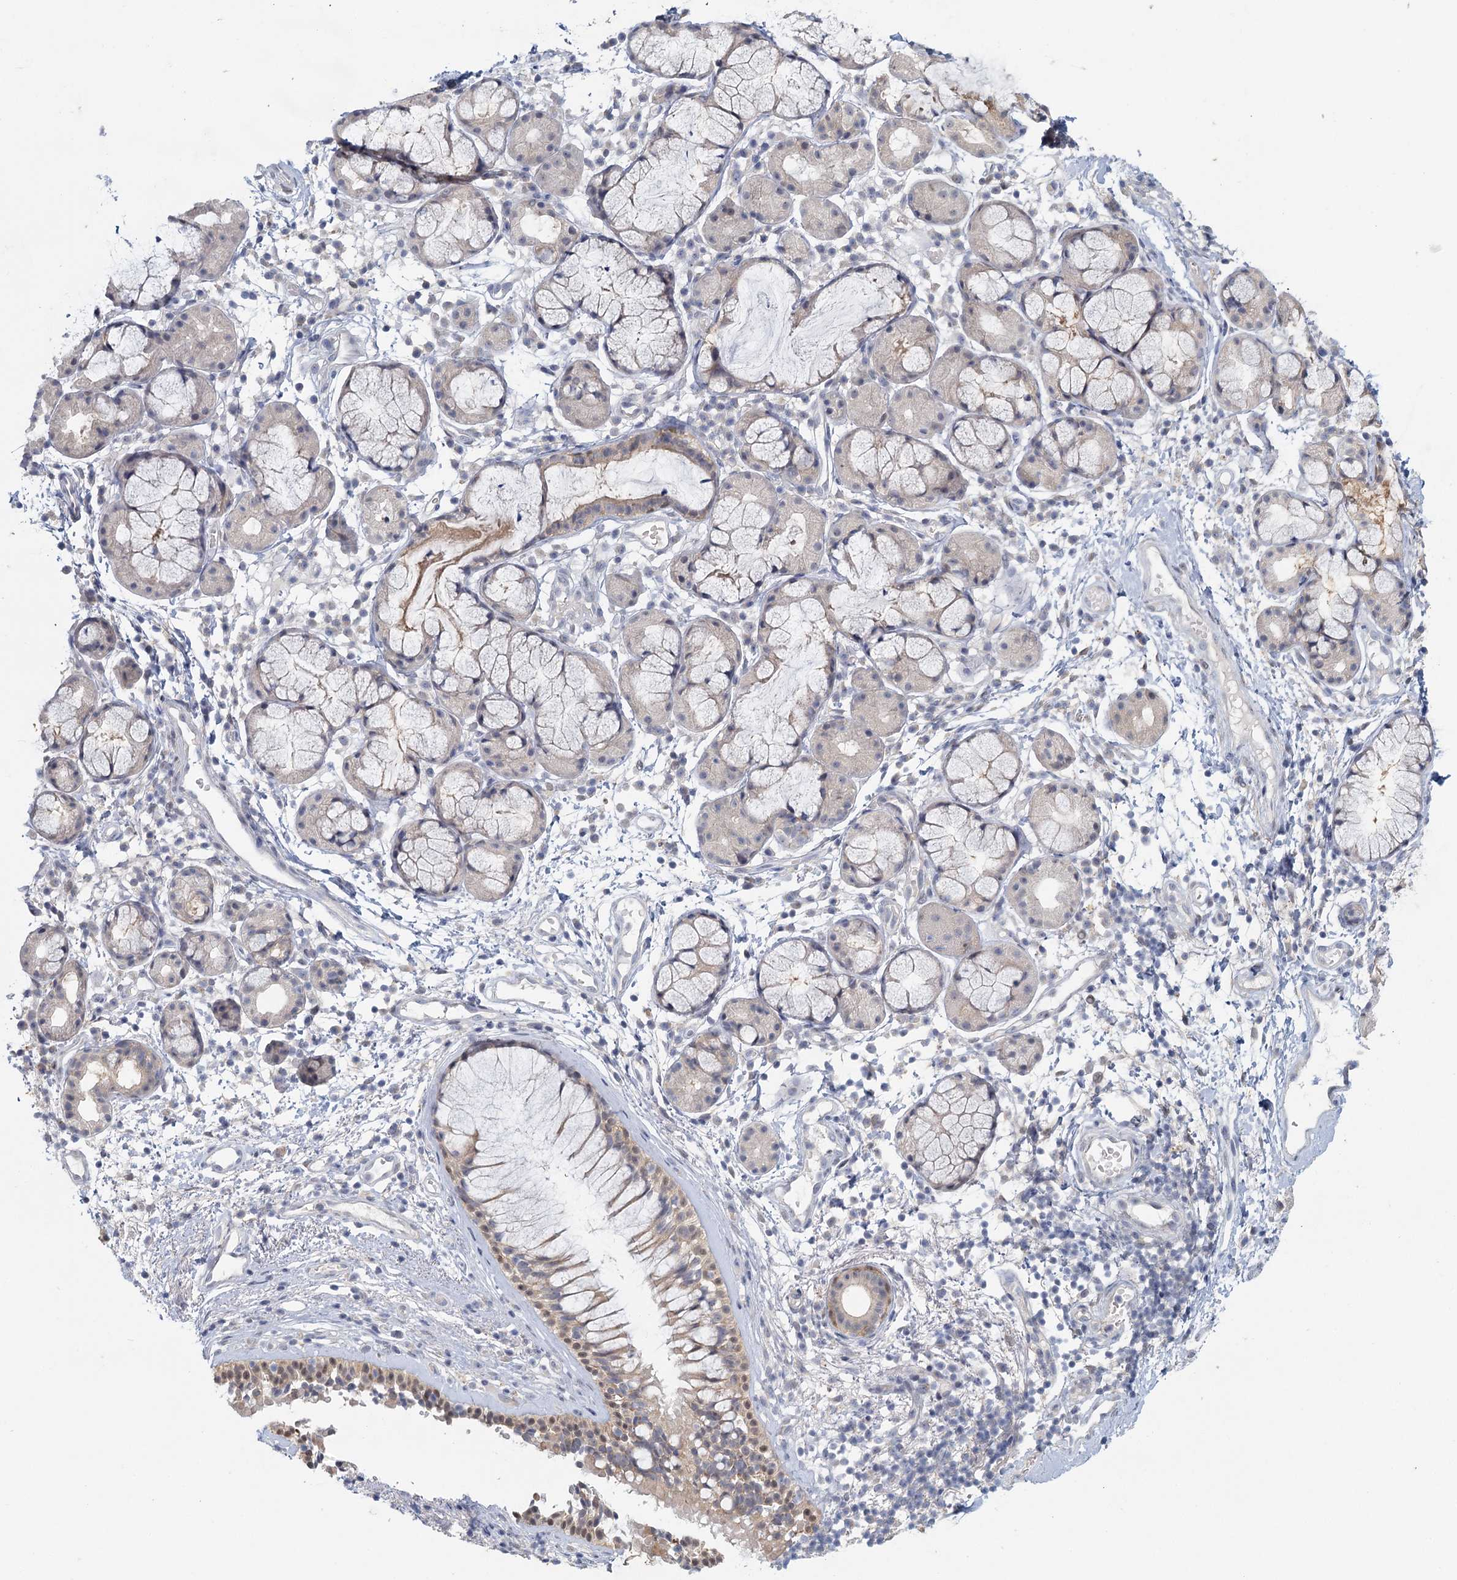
{"staining": {"intensity": "weak", "quantity": ">75%", "location": "cytoplasmic/membranous"}, "tissue": "nasopharynx", "cell_type": "Respiratory epithelial cells", "image_type": "normal", "snomed": [{"axis": "morphology", "description": "Normal tissue, NOS"}, {"axis": "morphology", "description": "Inflammation, NOS"}, {"axis": "topography", "description": "Nasopharynx"}], "caption": "Protein staining of normal nasopharynx reveals weak cytoplasmic/membranous positivity in approximately >75% of respiratory epithelial cells. (Stains: DAB (3,3'-diaminobenzidine) in brown, nuclei in blue, Microscopy: brightfield microscopy at high magnification).", "gene": "MYO7B", "patient": {"sex": "male", "age": 70}}